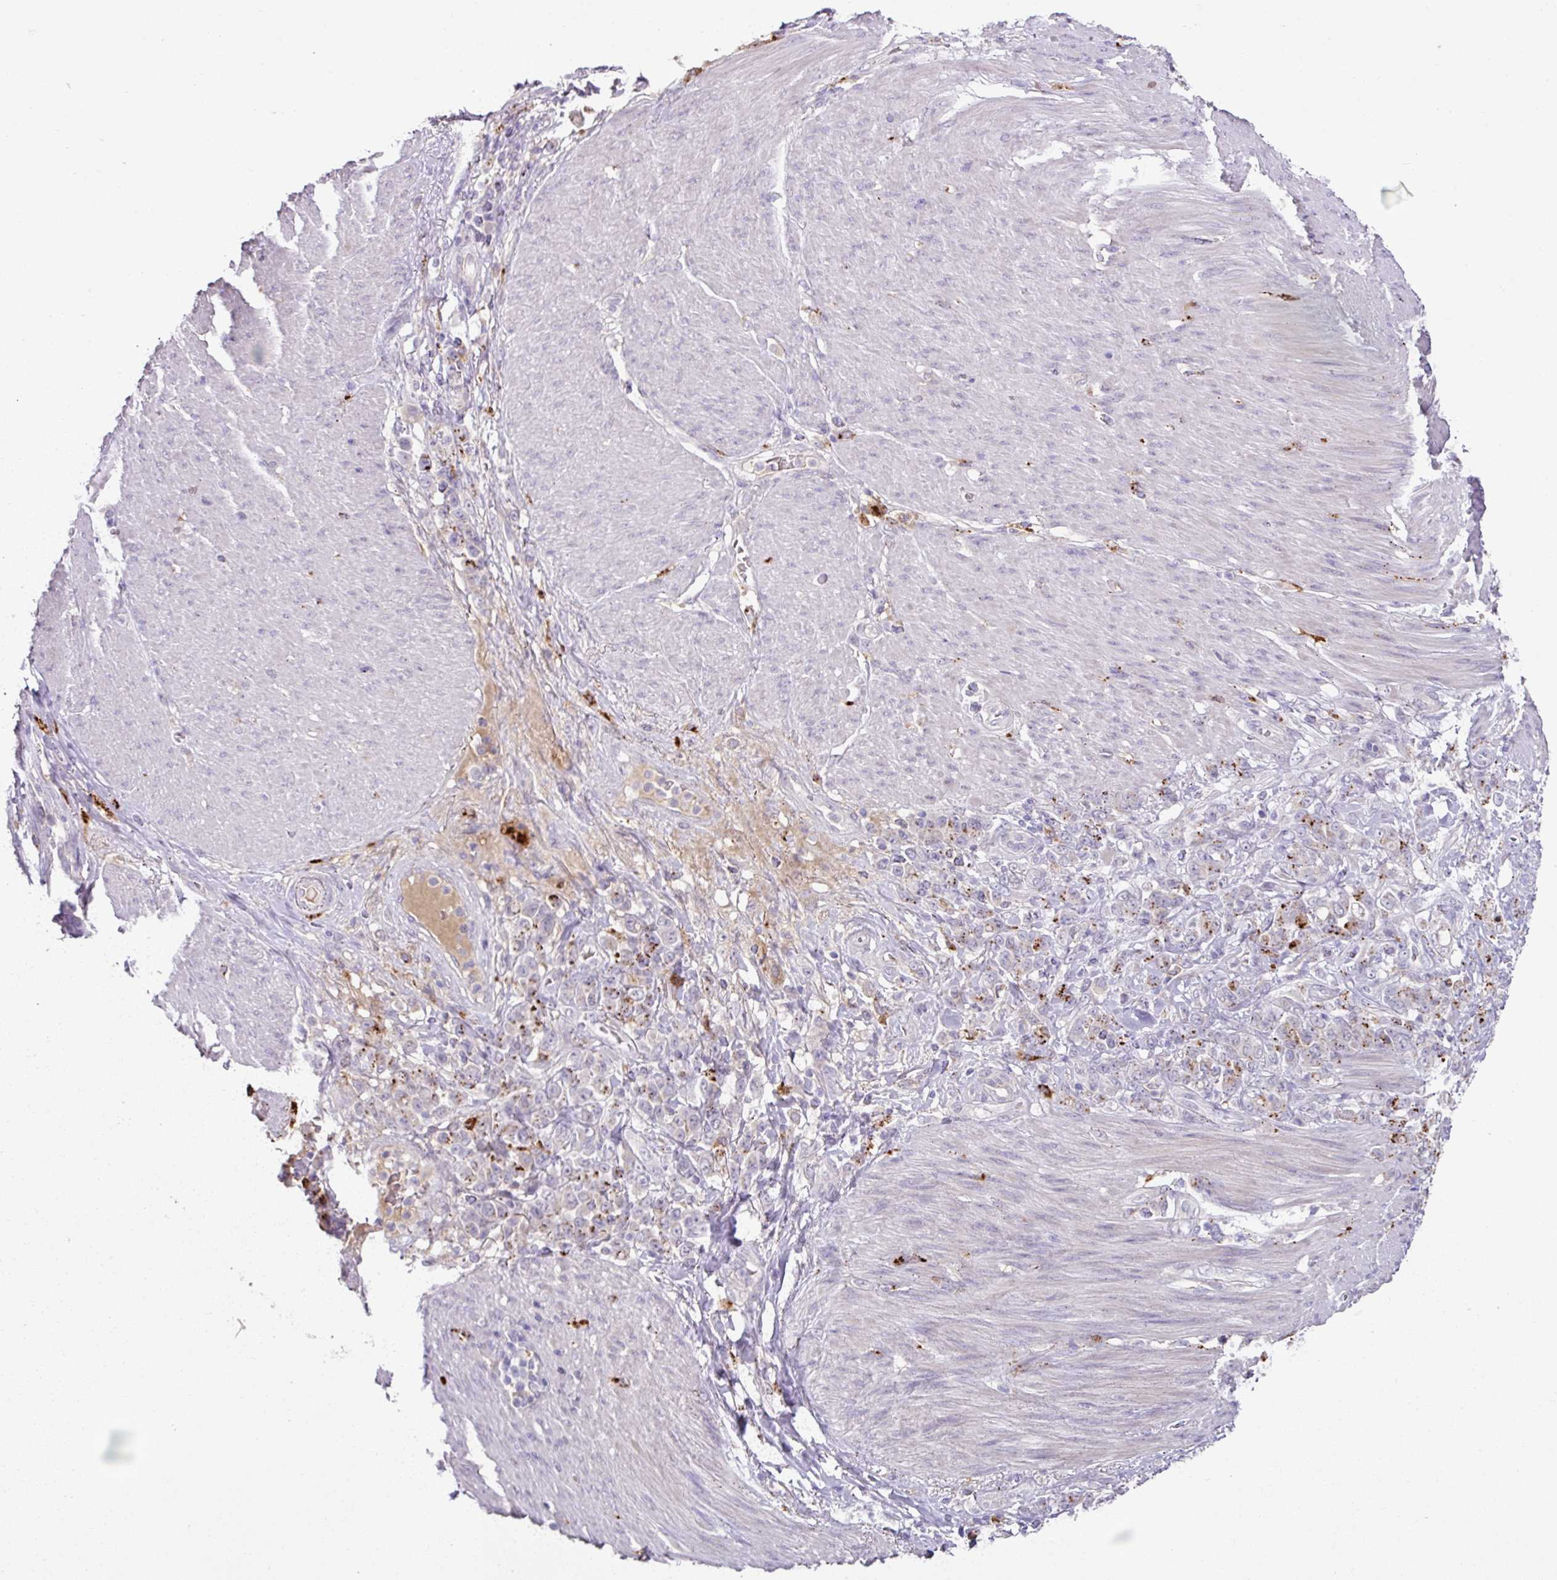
{"staining": {"intensity": "strong", "quantity": "25%-75%", "location": "cytoplasmic/membranous"}, "tissue": "stomach cancer", "cell_type": "Tumor cells", "image_type": "cancer", "snomed": [{"axis": "morphology", "description": "Adenocarcinoma, NOS"}, {"axis": "topography", "description": "Stomach"}], "caption": "DAB immunohistochemical staining of stomach adenocarcinoma demonstrates strong cytoplasmic/membranous protein expression in about 25%-75% of tumor cells.", "gene": "PLEKHH3", "patient": {"sex": "female", "age": 79}}